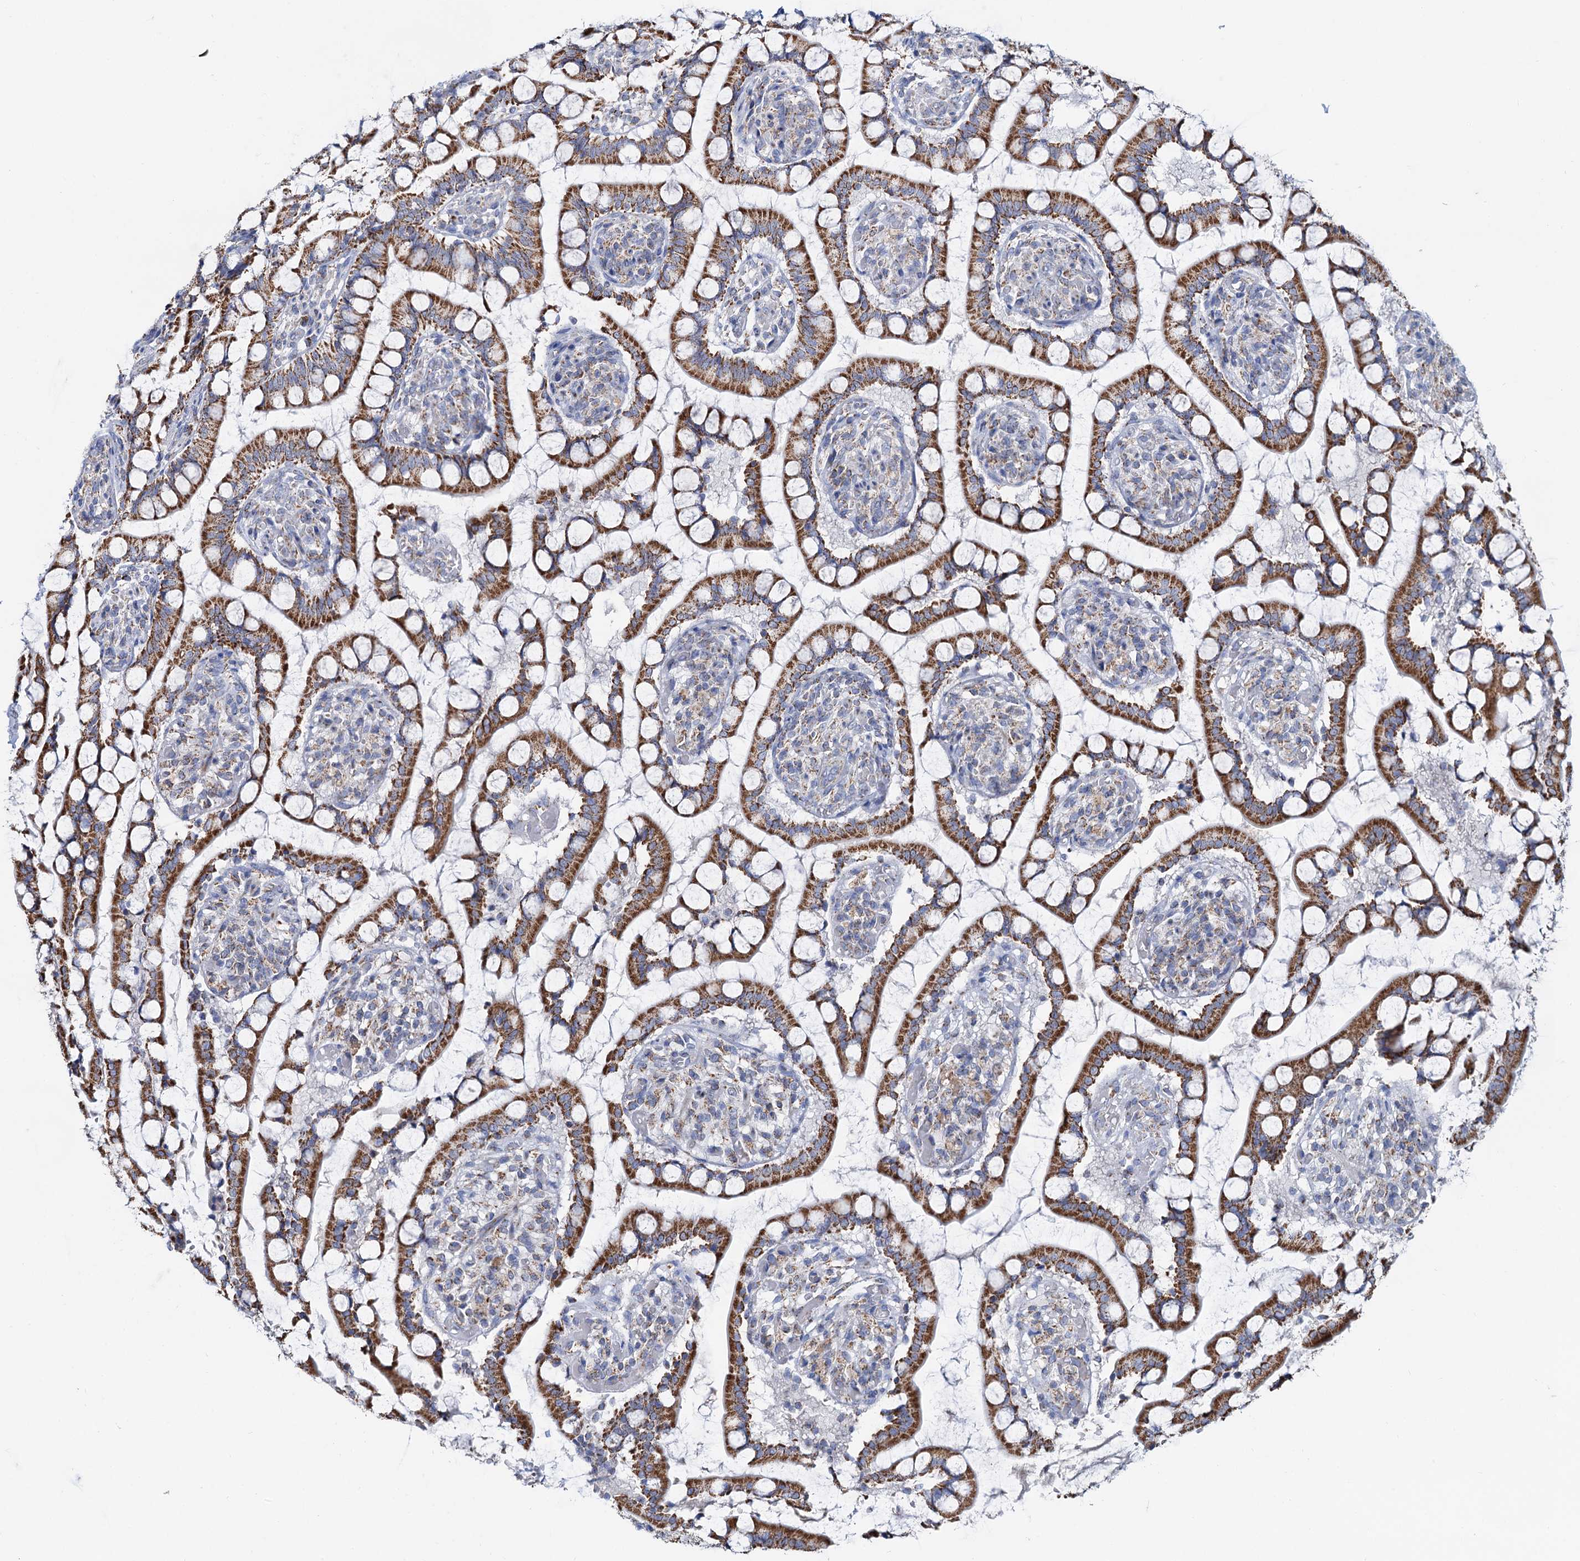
{"staining": {"intensity": "strong", "quantity": ">75%", "location": "cytoplasmic/membranous"}, "tissue": "small intestine", "cell_type": "Glandular cells", "image_type": "normal", "snomed": [{"axis": "morphology", "description": "Normal tissue, NOS"}, {"axis": "topography", "description": "Small intestine"}], "caption": "About >75% of glandular cells in normal small intestine reveal strong cytoplasmic/membranous protein expression as visualized by brown immunohistochemical staining.", "gene": "C2CD3", "patient": {"sex": "male", "age": 52}}